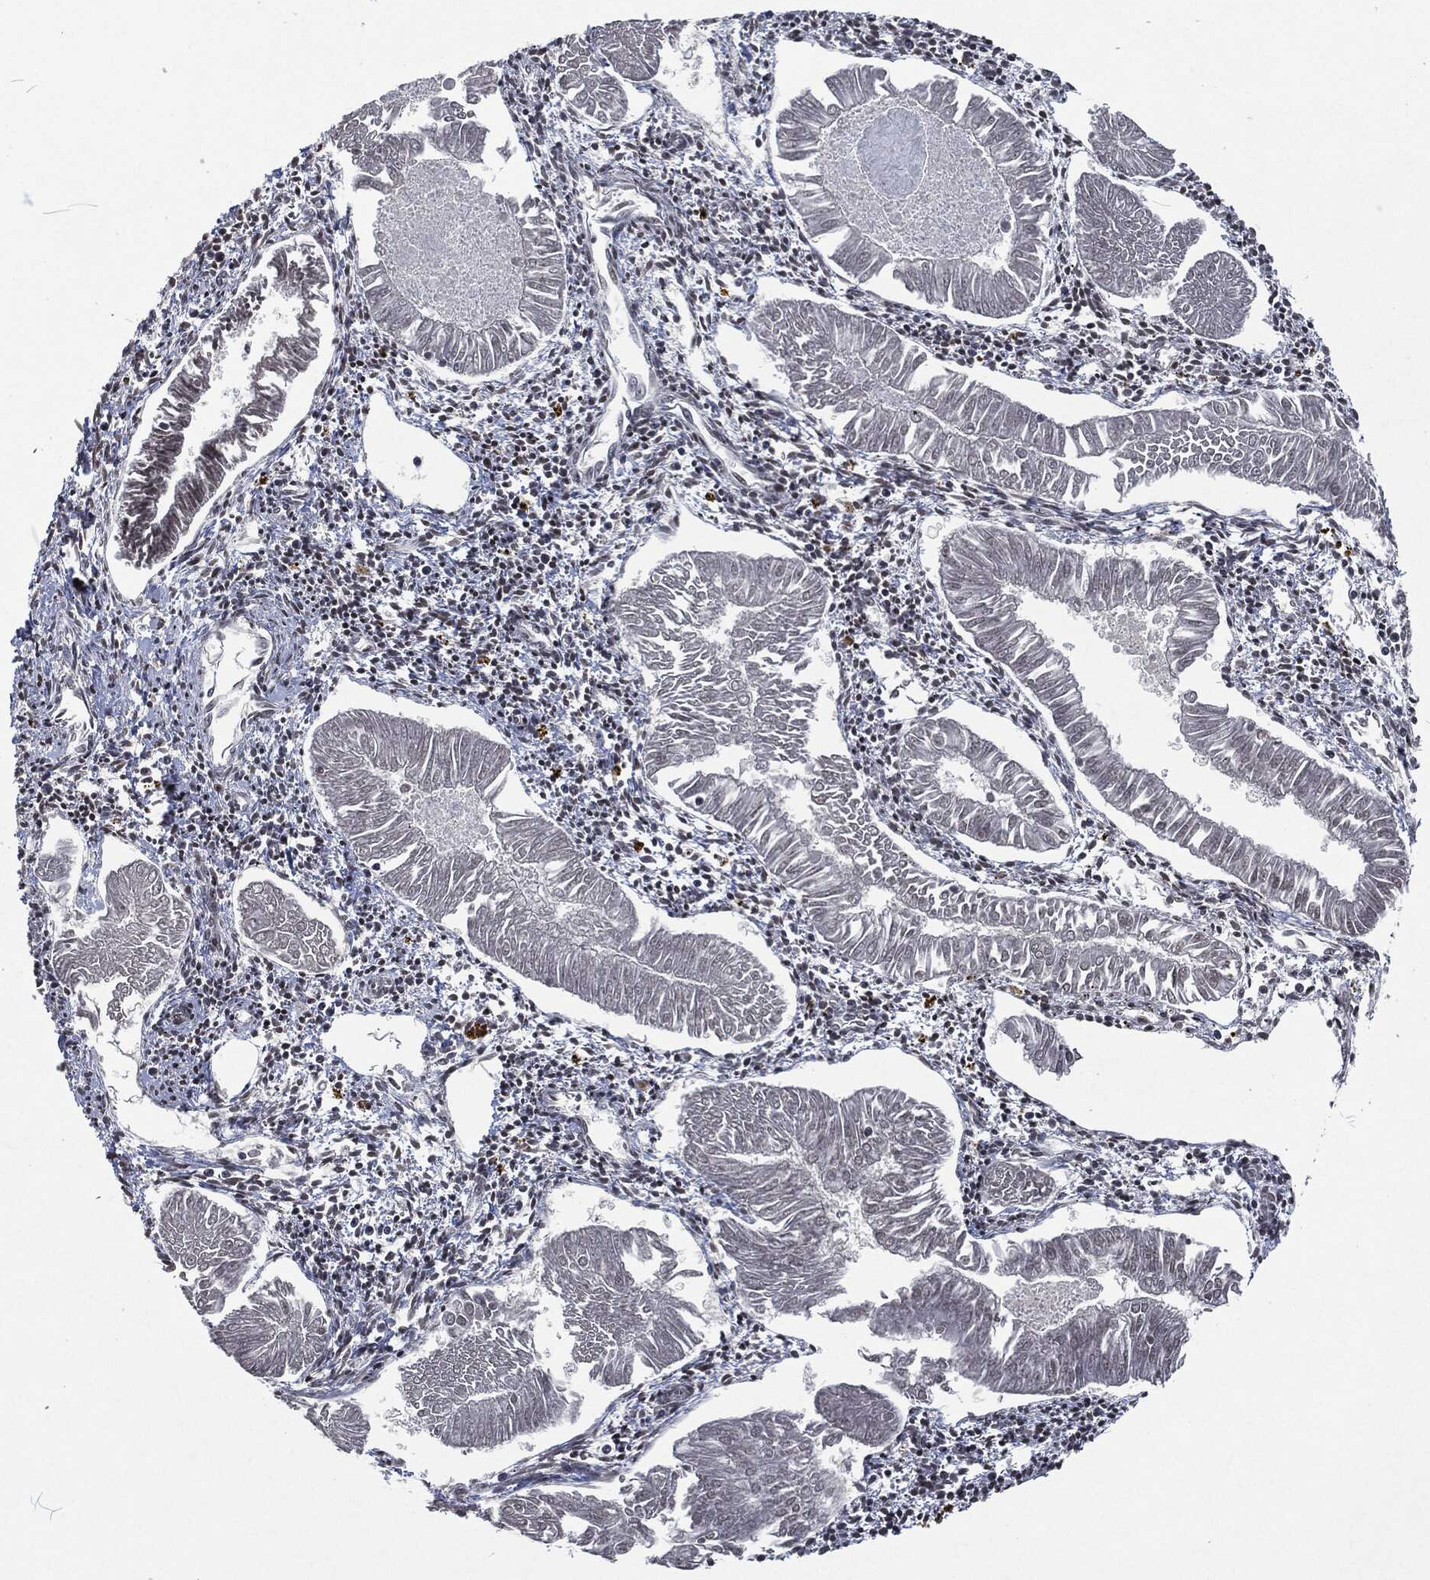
{"staining": {"intensity": "negative", "quantity": "none", "location": "none"}, "tissue": "endometrial cancer", "cell_type": "Tumor cells", "image_type": "cancer", "snomed": [{"axis": "morphology", "description": "Adenocarcinoma, NOS"}, {"axis": "topography", "description": "Endometrium"}], "caption": "Image shows no significant protein expression in tumor cells of endometrial adenocarcinoma.", "gene": "EGFR", "patient": {"sex": "female", "age": 53}}